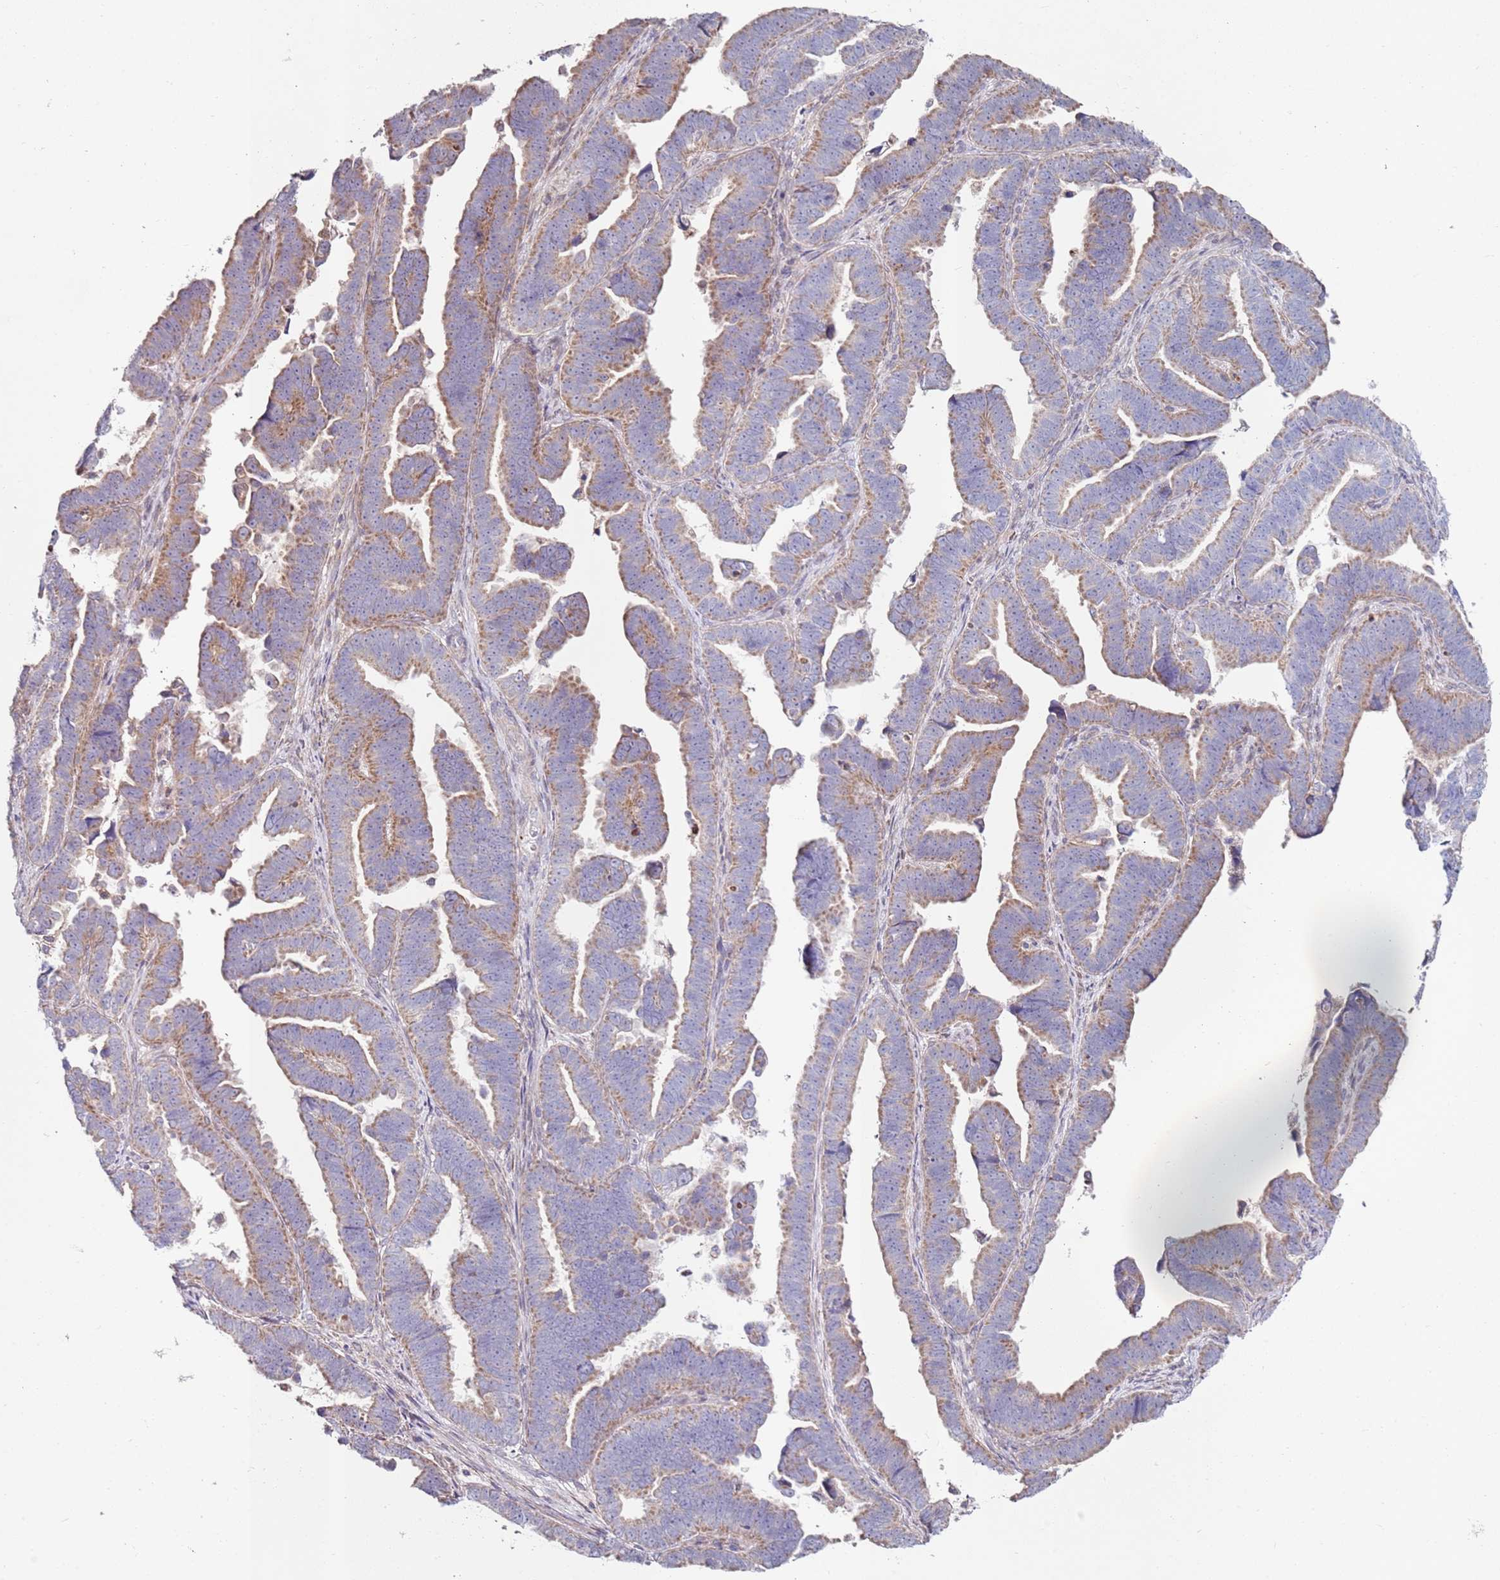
{"staining": {"intensity": "moderate", "quantity": ">75%", "location": "cytoplasmic/membranous"}, "tissue": "endometrial cancer", "cell_type": "Tumor cells", "image_type": "cancer", "snomed": [{"axis": "morphology", "description": "Adenocarcinoma, NOS"}, {"axis": "topography", "description": "Endometrium"}], "caption": "The micrograph displays immunohistochemical staining of endometrial cancer. There is moderate cytoplasmic/membranous positivity is present in approximately >75% of tumor cells.", "gene": "CNOT9", "patient": {"sex": "female", "age": 75}}